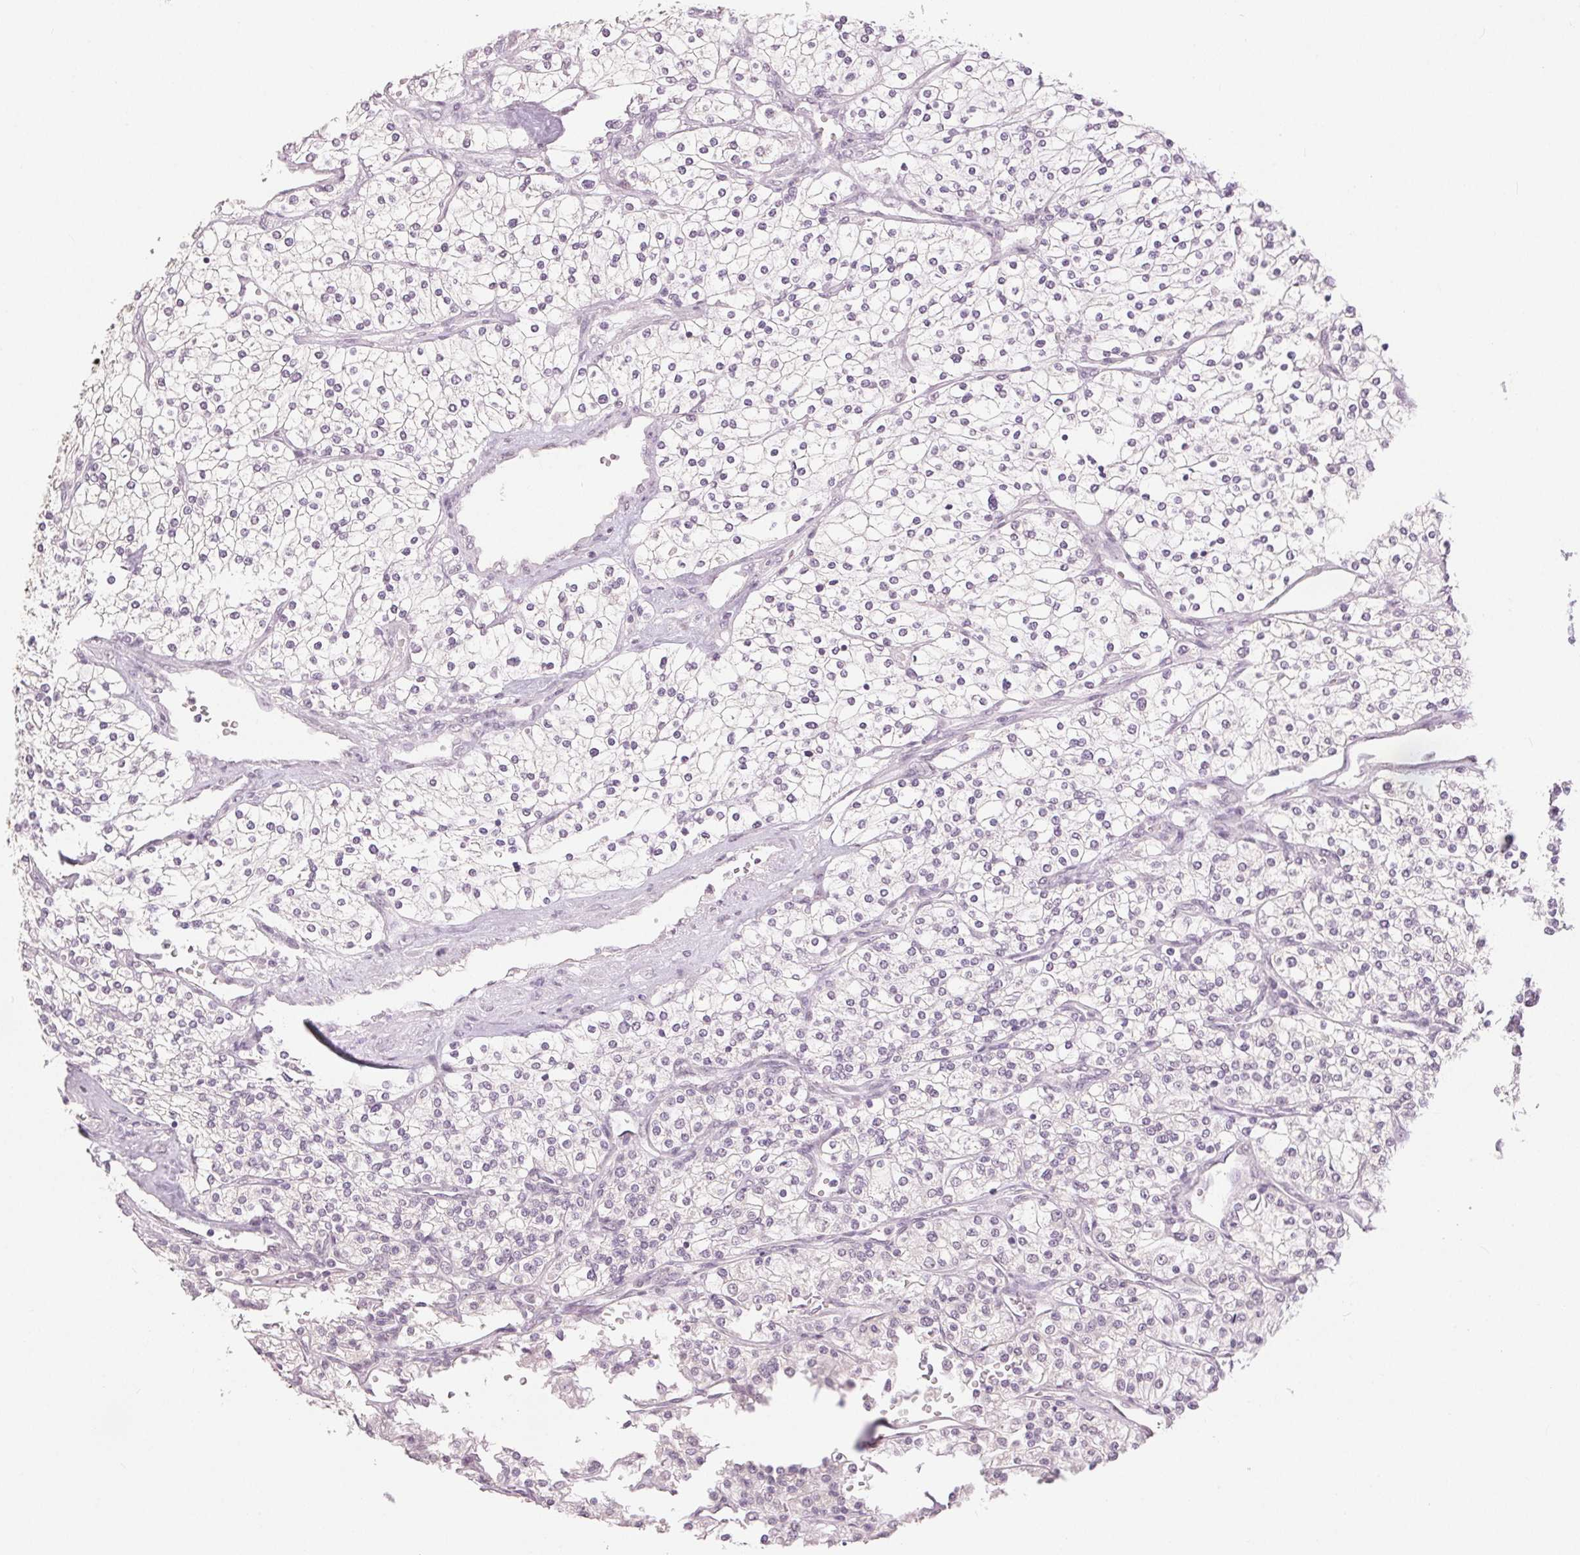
{"staining": {"intensity": "negative", "quantity": "none", "location": "none"}, "tissue": "renal cancer", "cell_type": "Tumor cells", "image_type": "cancer", "snomed": [{"axis": "morphology", "description": "Adenocarcinoma, NOS"}, {"axis": "topography", "description": "Kidney"}], "caption": "IHC of renal adenocarcinoma reveals no staining in tumor cells.", "gene": "SLC27A5", "patient": {"sex": "male", "age": 80}}